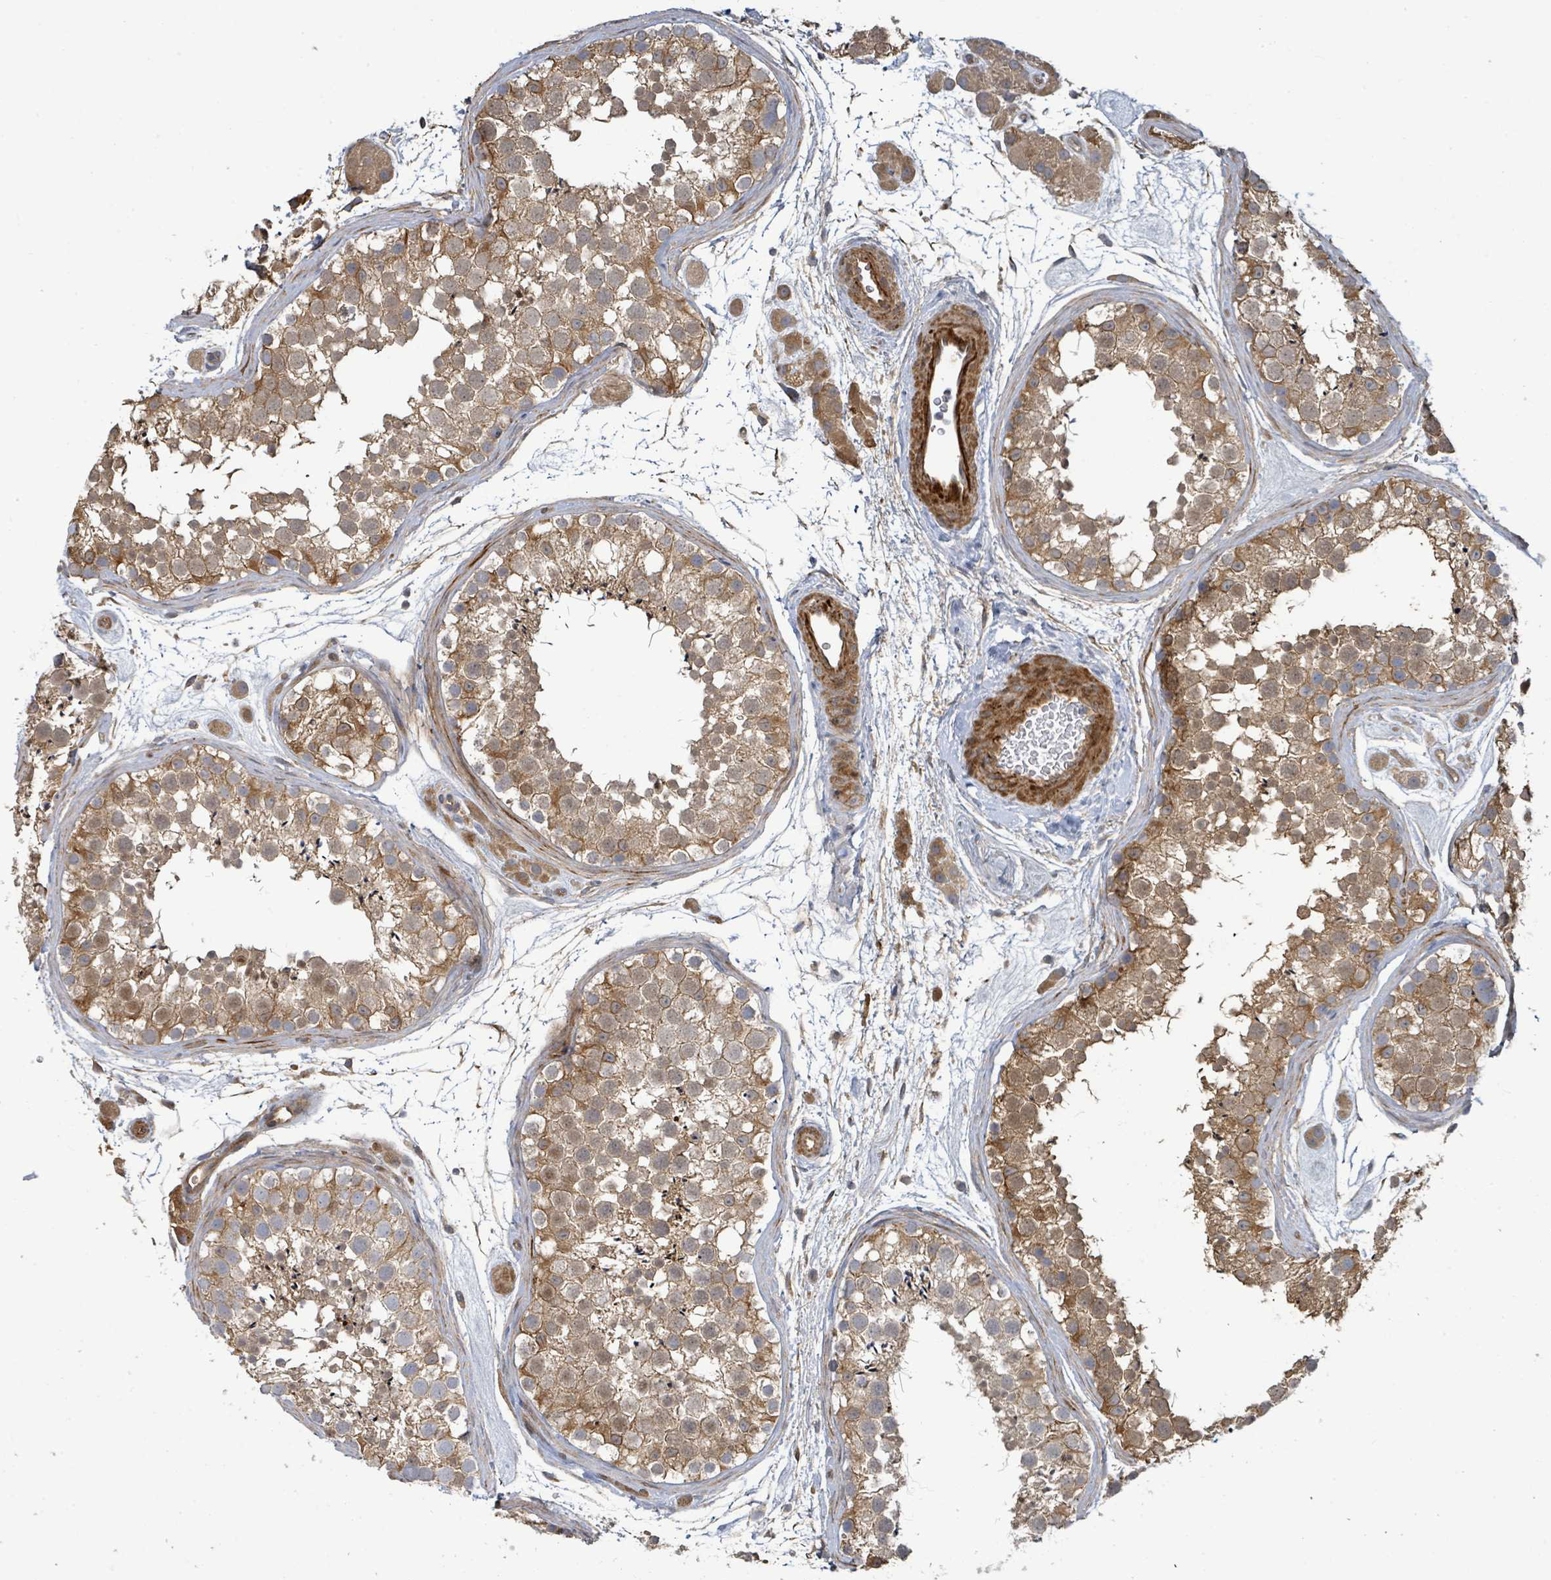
{"staining": {"intensity": "moderate", "quantity": ">75%", "location": "cytoplasmic/membranous,nuclear"}, "tissue": "testis", "cell_type": "Cells in seminiferous ducts", "image_type": "normal", "snomed": [{"axis": "morphology", "description": "Normal tissue, NOS"}, {"axis": "topography", "description": "Testis"}], "caption": "DAB (3,3'-diaminobenzidine) immunohistochemical staining of unremarkable testis shows moderate cytoplasmic/membranous,nuclear protein positivity in approximately >75% of cells in seminiferous ducts. Nuclei are stained in blue.", "gene": "STARD4", "patient": {"sex": "male", "age": 41}}